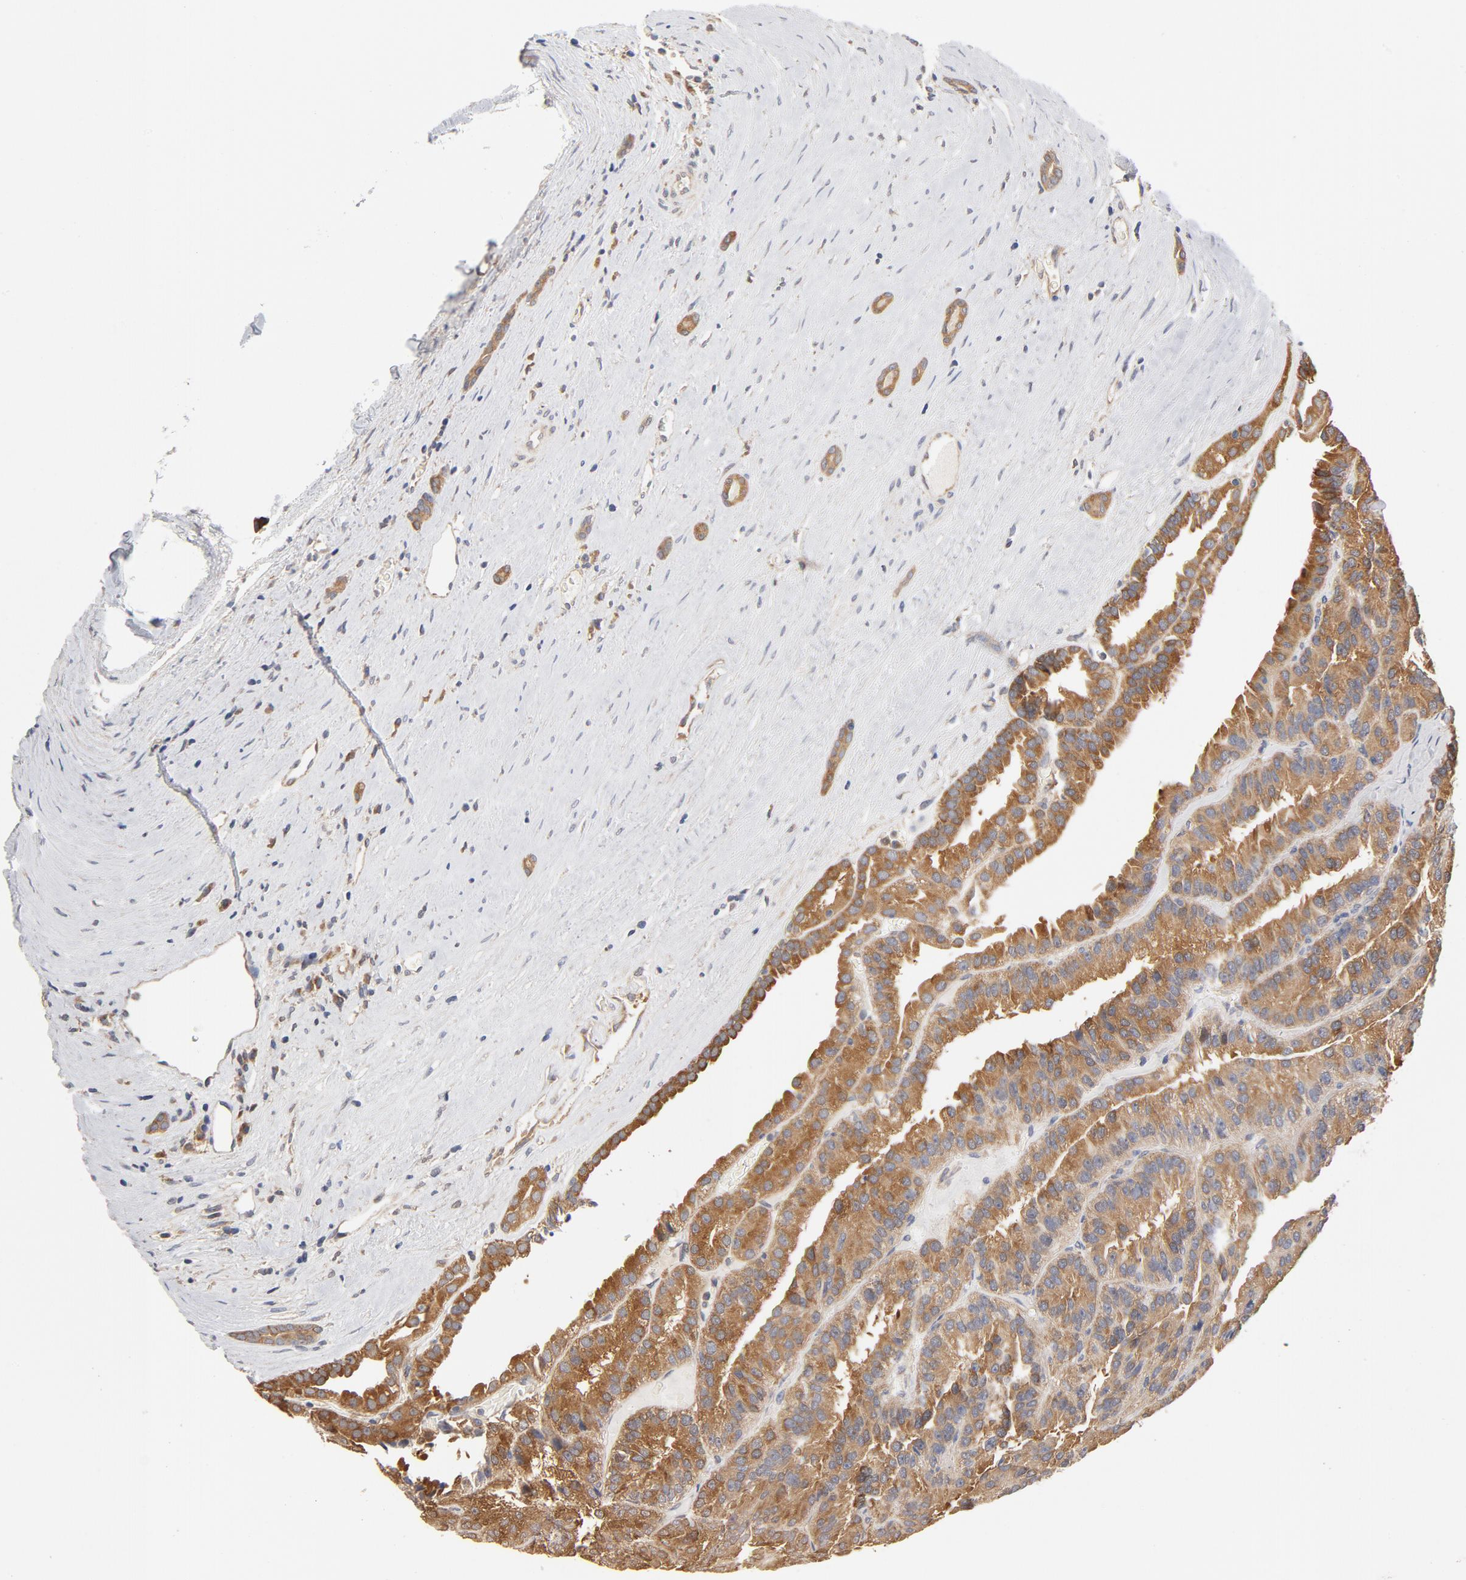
{"staining": {"intensity": "moderate", "quantity": ">75%", "location": "cytoplasmic/membranous"}, "tissue": "renal cancer", "cell_type": "Tumor cells", "image_type": "cancer", "snomed": [{"axis": "morphology", "description": "Adenocarcinoma, NOS"}, {"axis": "topography", "description": "Kidney"}], "caption": "Immunohistochemical staining of human renal cancer exhibits moderate cytoplasmic/membranous protein expression in about >75% of tumor cells. Ihc stains the protein in brown and the nuclei are stained blue.", "gene": "ASMTL", "patient": {"sex": "male", "age": 46}}